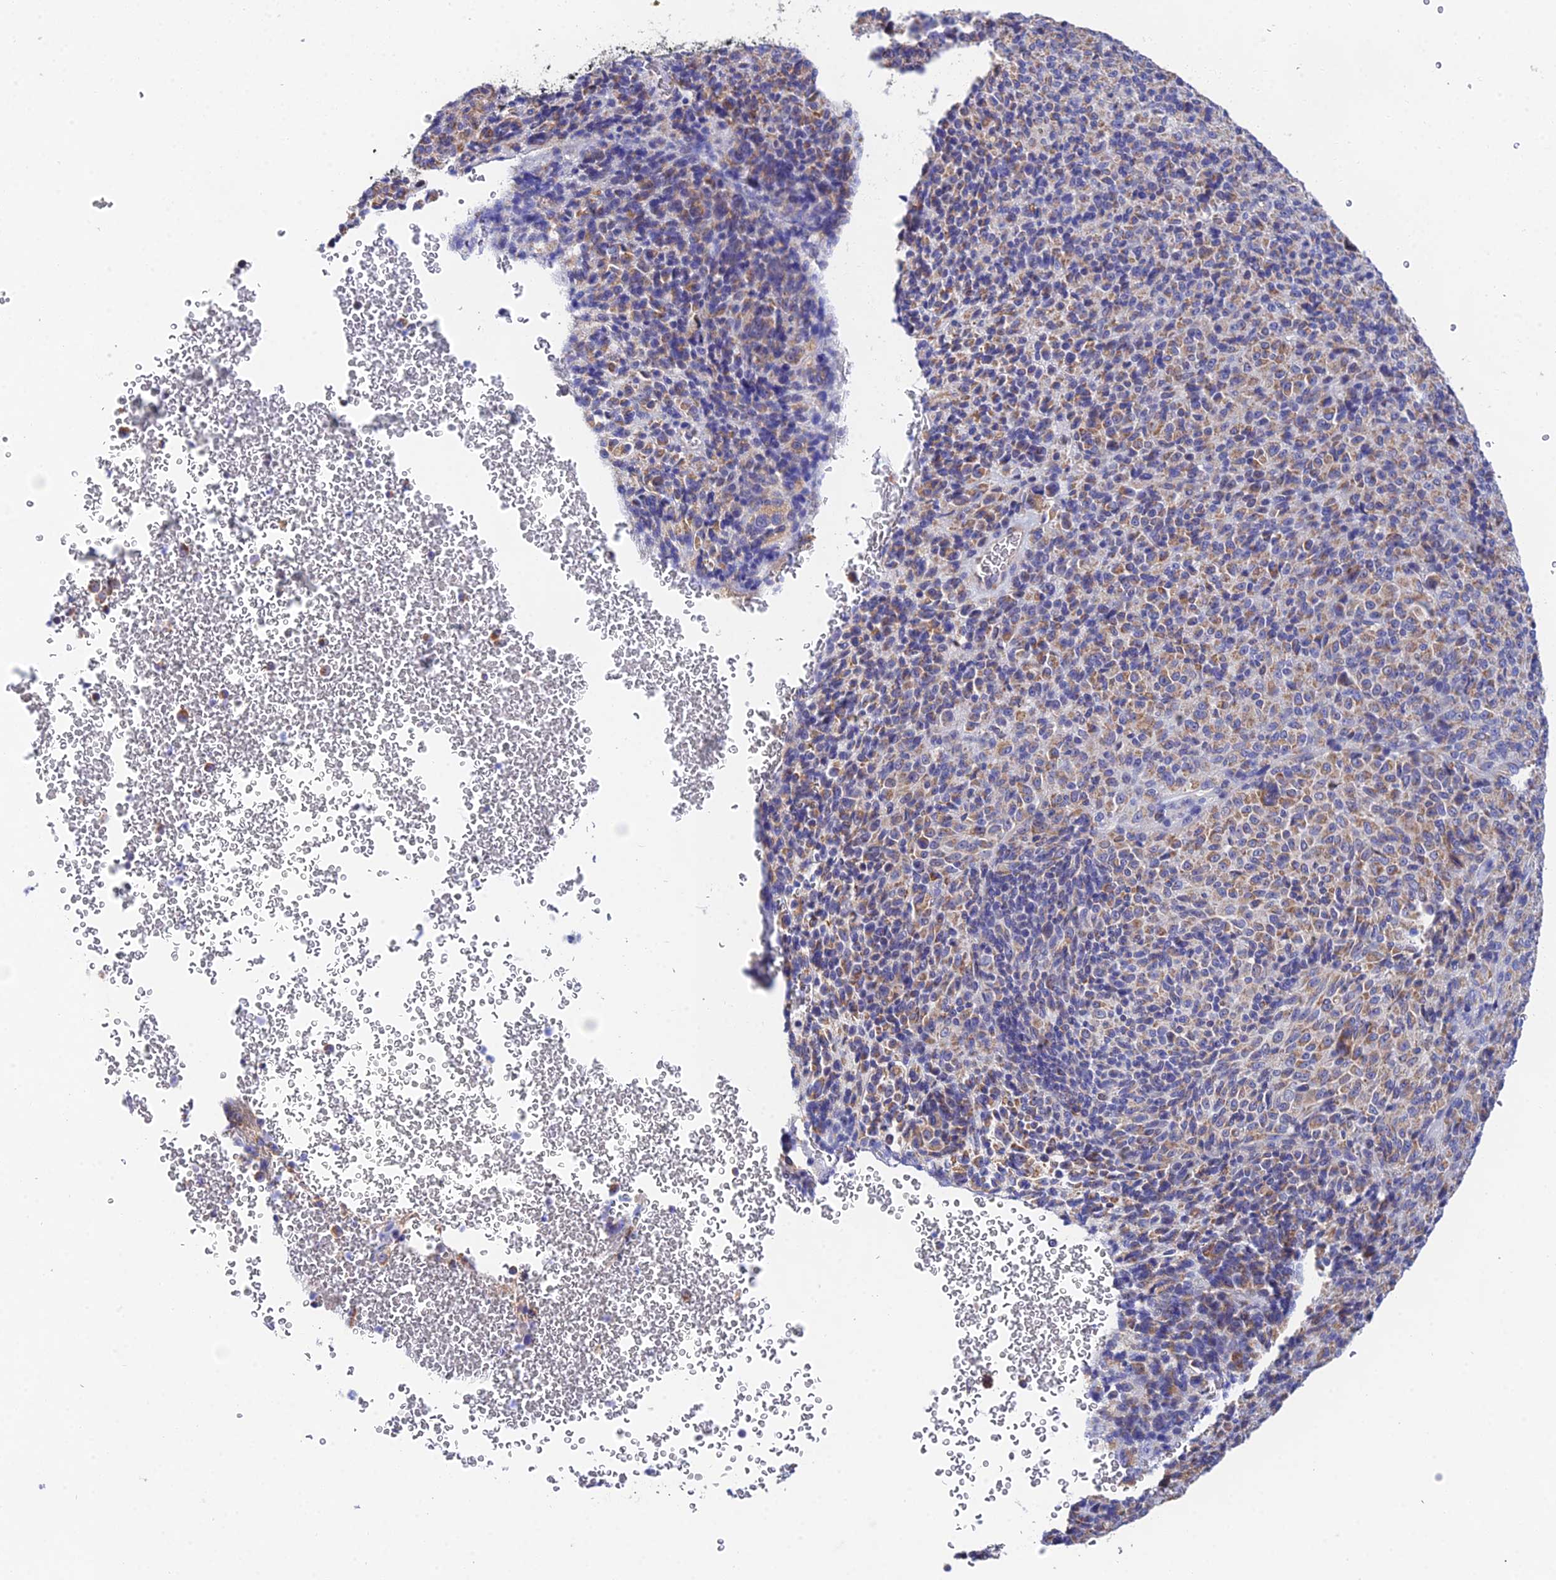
{"staining": {"intensity": "moderate", "quantity": "25%-75%", "location": "cytoplasmic/membranous"}, "tissue": "melanoma", "cell_type": "Tumor cells", "image_type": "cancer", "snomed": [{"axis": "morphology", "description": "Malignant melanoma, Metastatic site"}, {"axis": "topography", "description": "Brain"}], "caption": "Malignant melanoma (metastatic site) stained with a protein marker demonstrates moderate staining in tumor cells.", "gene": "PPP2R2C", "patient": {"sex": "female", "age": 56}}